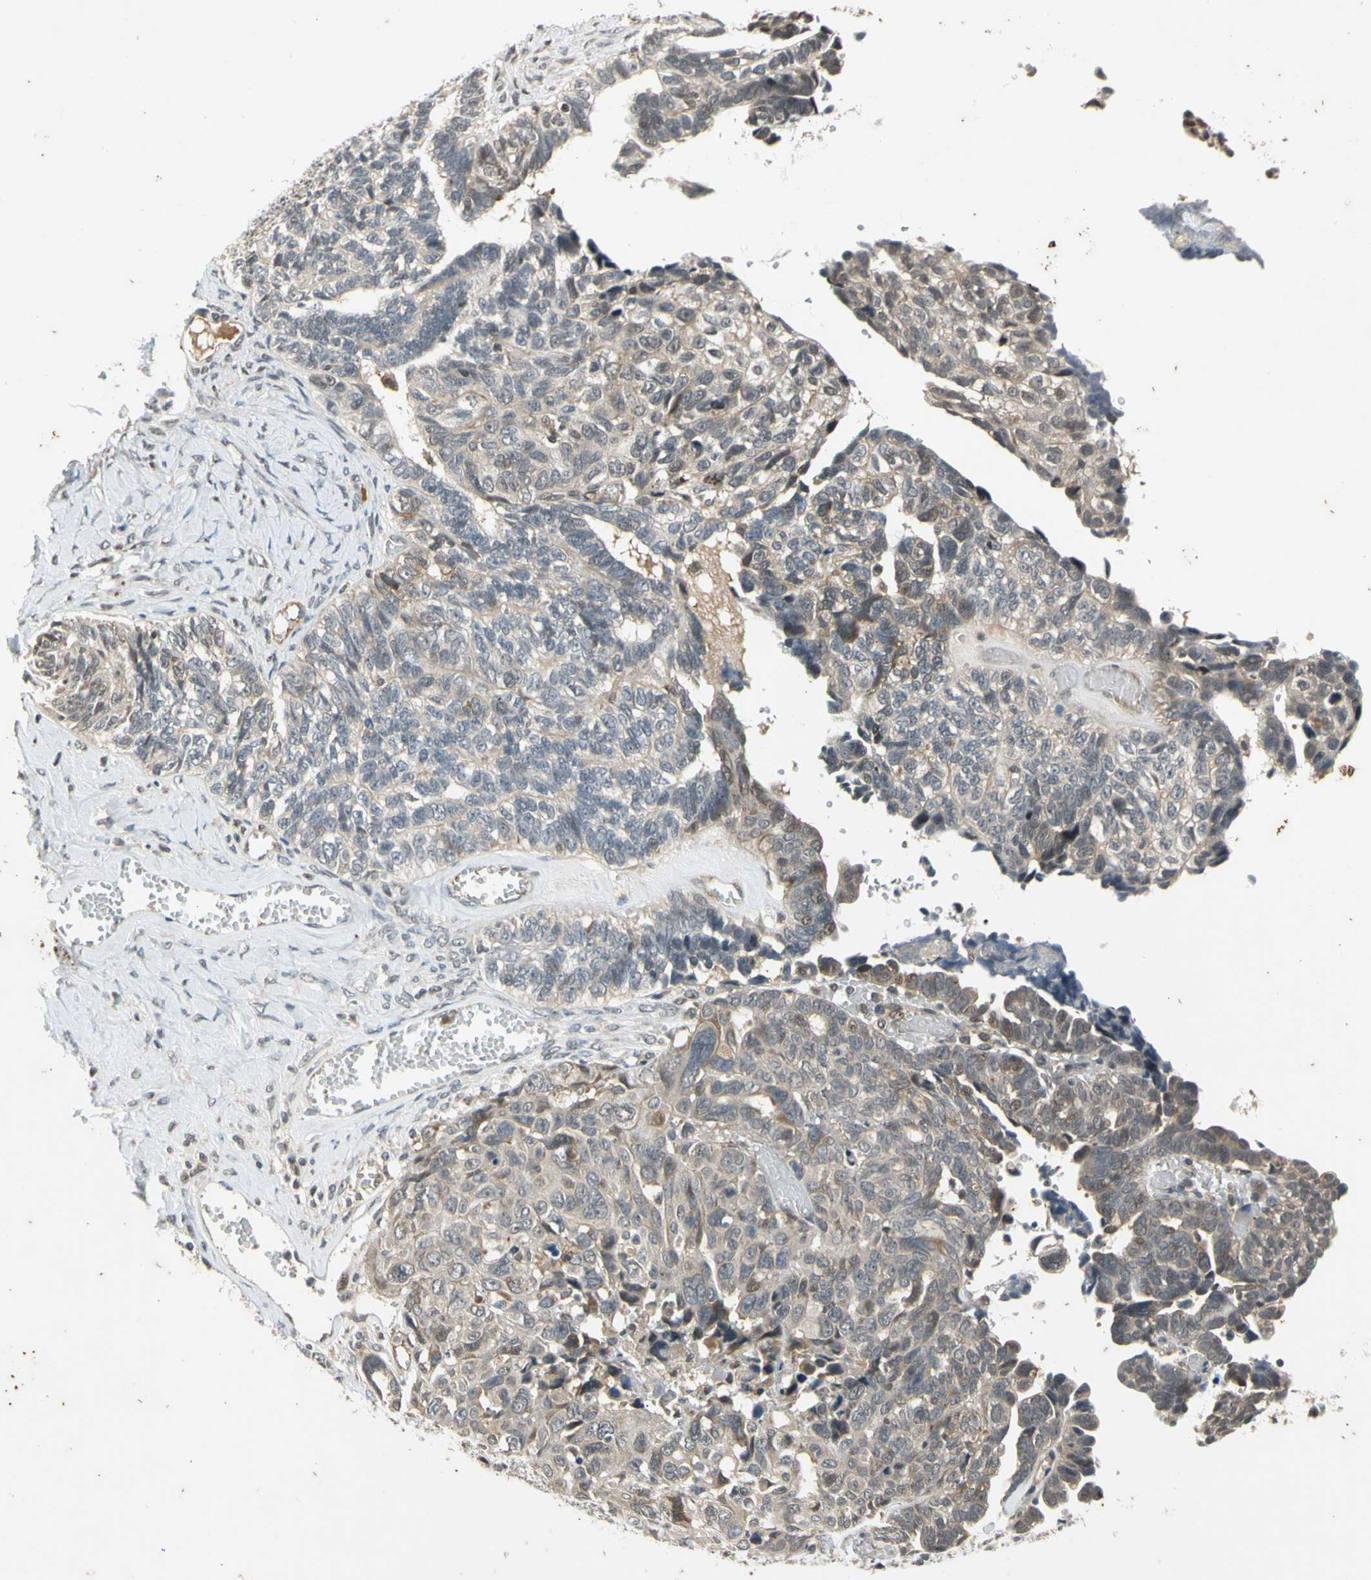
{"staining": {"intensity": "weak", "quantity": "25%-75%", "location": "cytoplasmic/membranous"}, "tissue": "ovarian cancer", "cell_type": "Tumor cells", "image_type": "cancer", "snomed": [{"axis": "morphology", "description": "Cystadenocarcinoma, serous, NOS"}, {"axis": "topography", "description": "Ovary"}], "caption": "Protein staining of ovarian cancer (serous cystadenocarcinoma) tissue reveals weak cytoplasmic/membranous expression in approximately 25%-75% of tumor cells.", "gene": "EFNB2", "patient": {"sex": "female", "age": 79}}